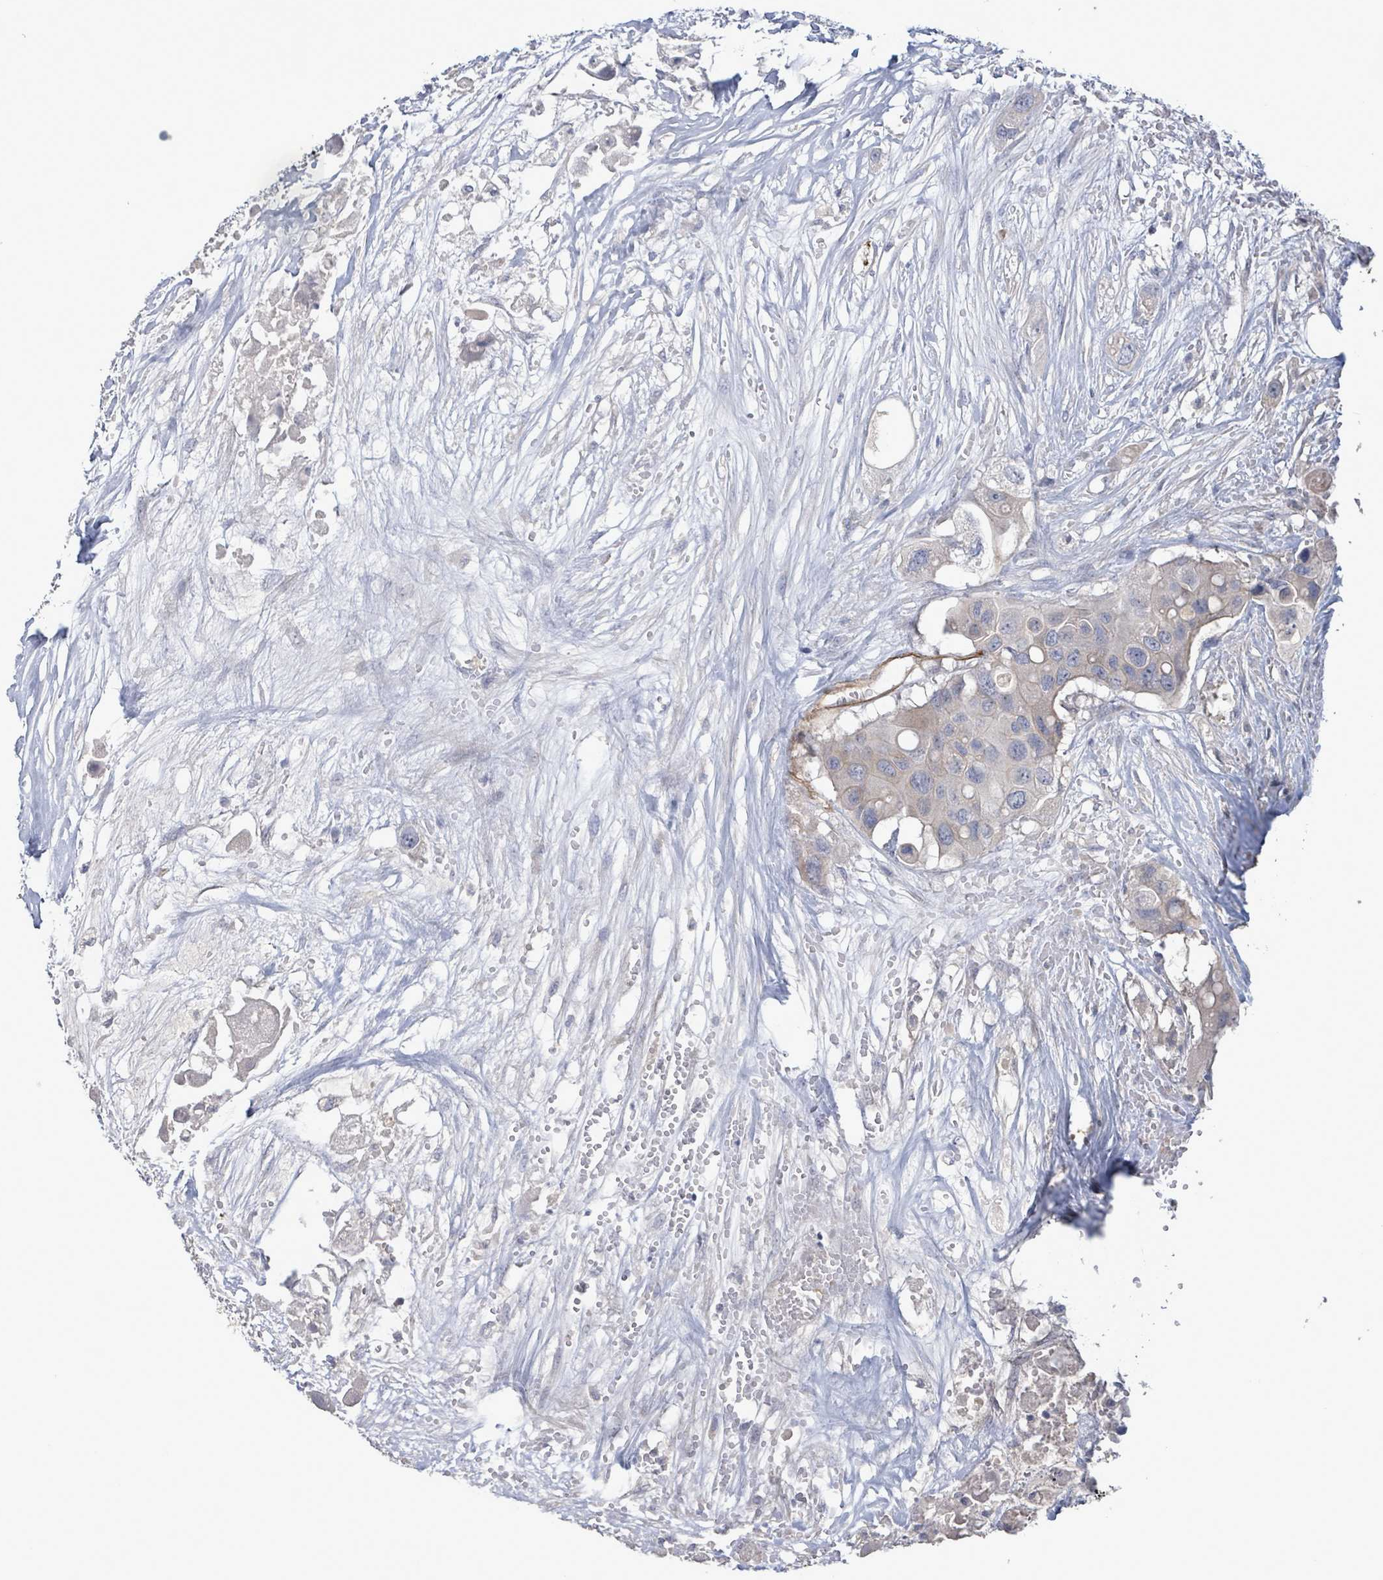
{"staining": {"intensity": "negative", "quantity": "none", "location": "none"}, "tissue": "colorectal cancer", "cell_type": "Tumor cells", "image_type": "cancer", "snomed": [{"axis": "morphology", "description": "Adenocarcinoma, NOS"}, {"axis": "topography", "description": "Colon"}], "caption": "The photomicrograph shows no staining of tumor cells in adenocarcinoma (colorectal).", "gene": "KANK3", "patient": {"sex": "male", "age": 77}}